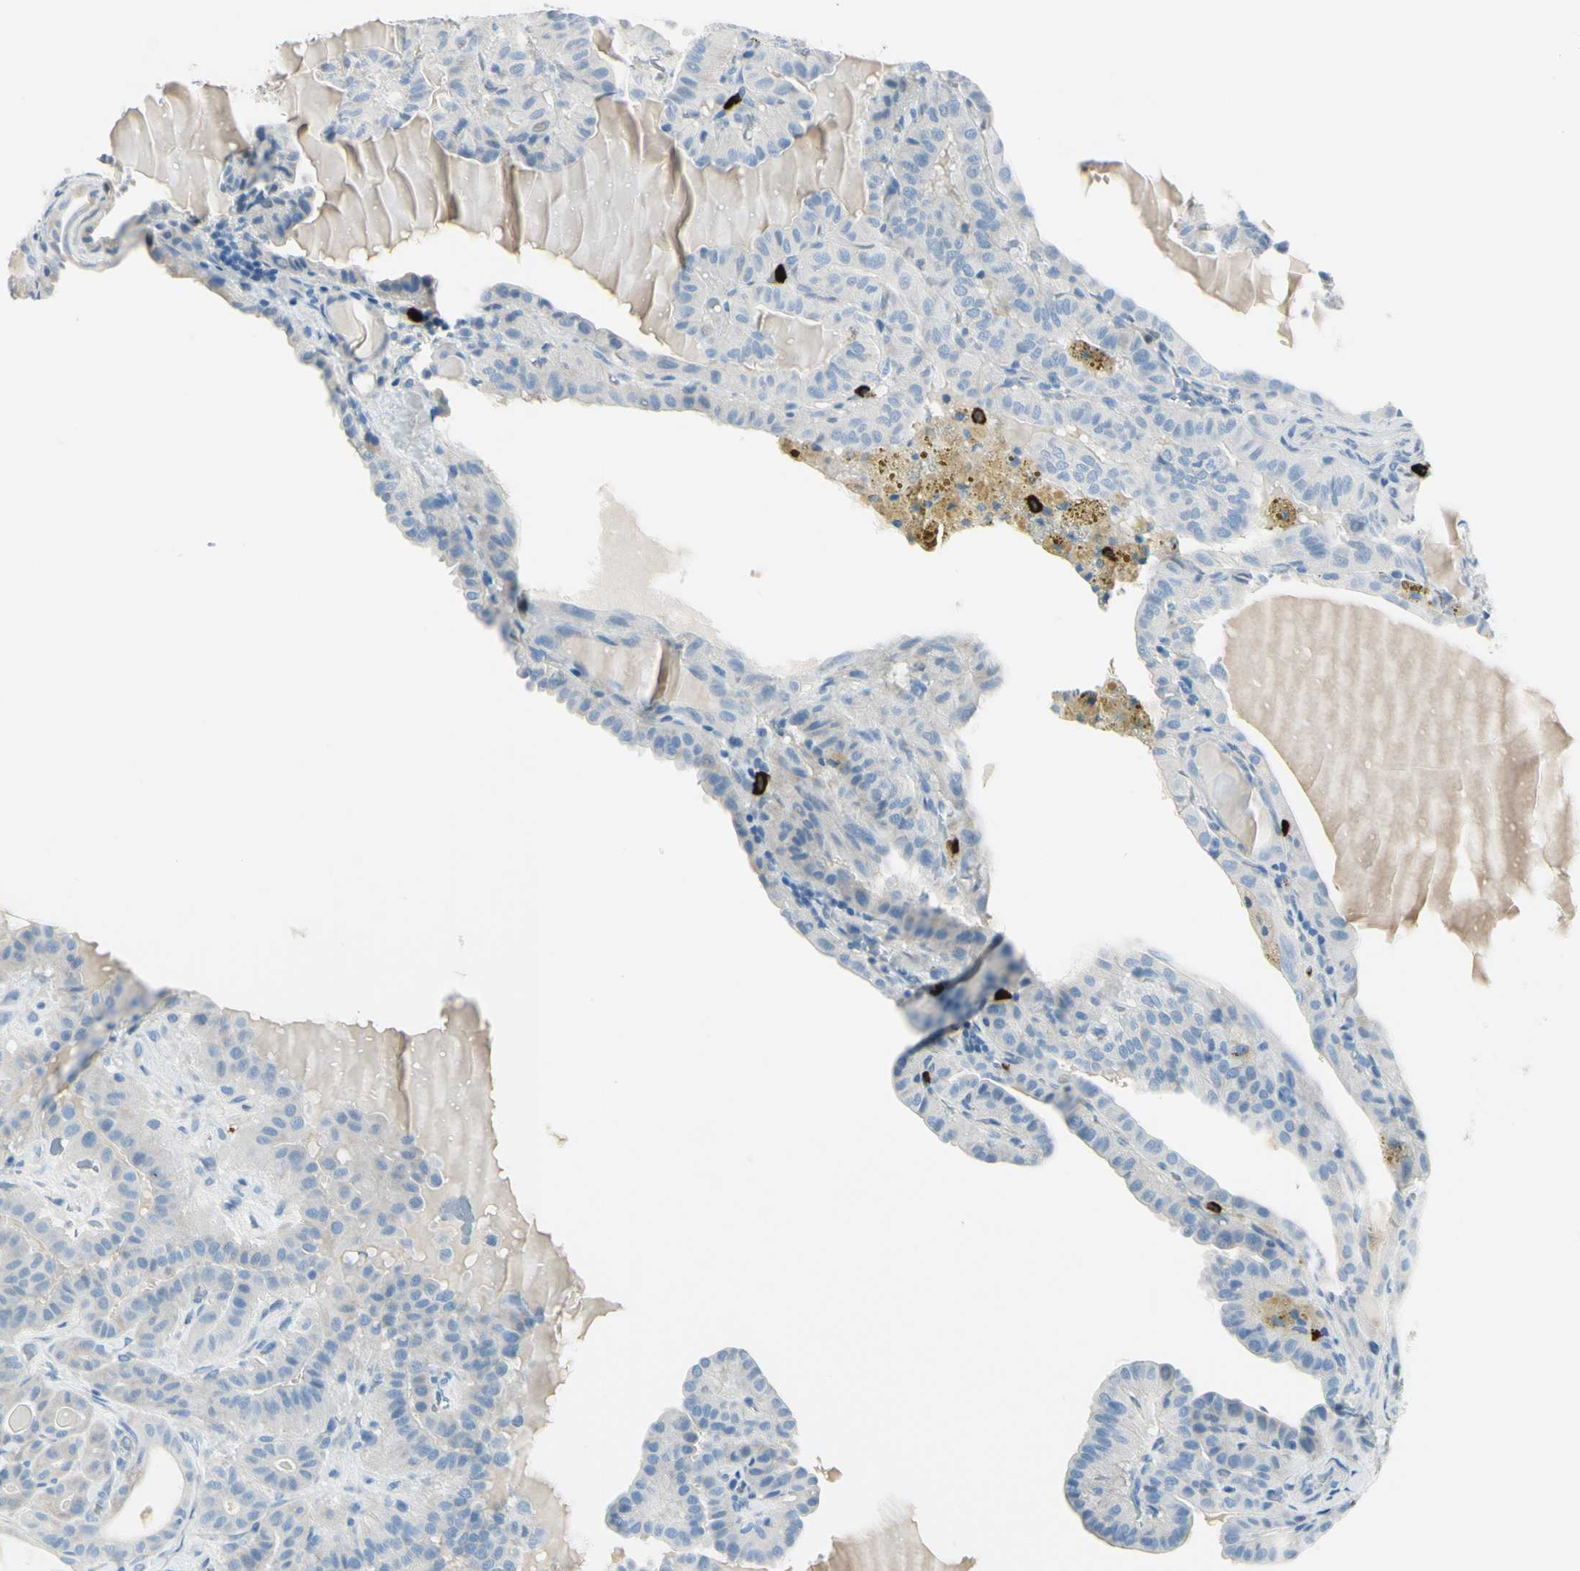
{"staining": {"intensity": "negative", "quantity": "none", "location": "none"}, "tissue": "thyroid cancer", "cell_type": "Tumor cells", "image_type": "cancer", "snomed": [{"axis": "morphology", "description": "Papillary adenocarcinoma, NOS"}, {"axis": "topography", "description": "Thyroid gland"}], "caption": "Thyroid cancer was stained to show a protein in brown. There is no significant staining in tumor cells. (DAB immunohistochemistry (IHC) visualized using brightfield microscopy, high magnification).", "gene": "DLG4", "patient": {"sex": "male", "age": 77}}